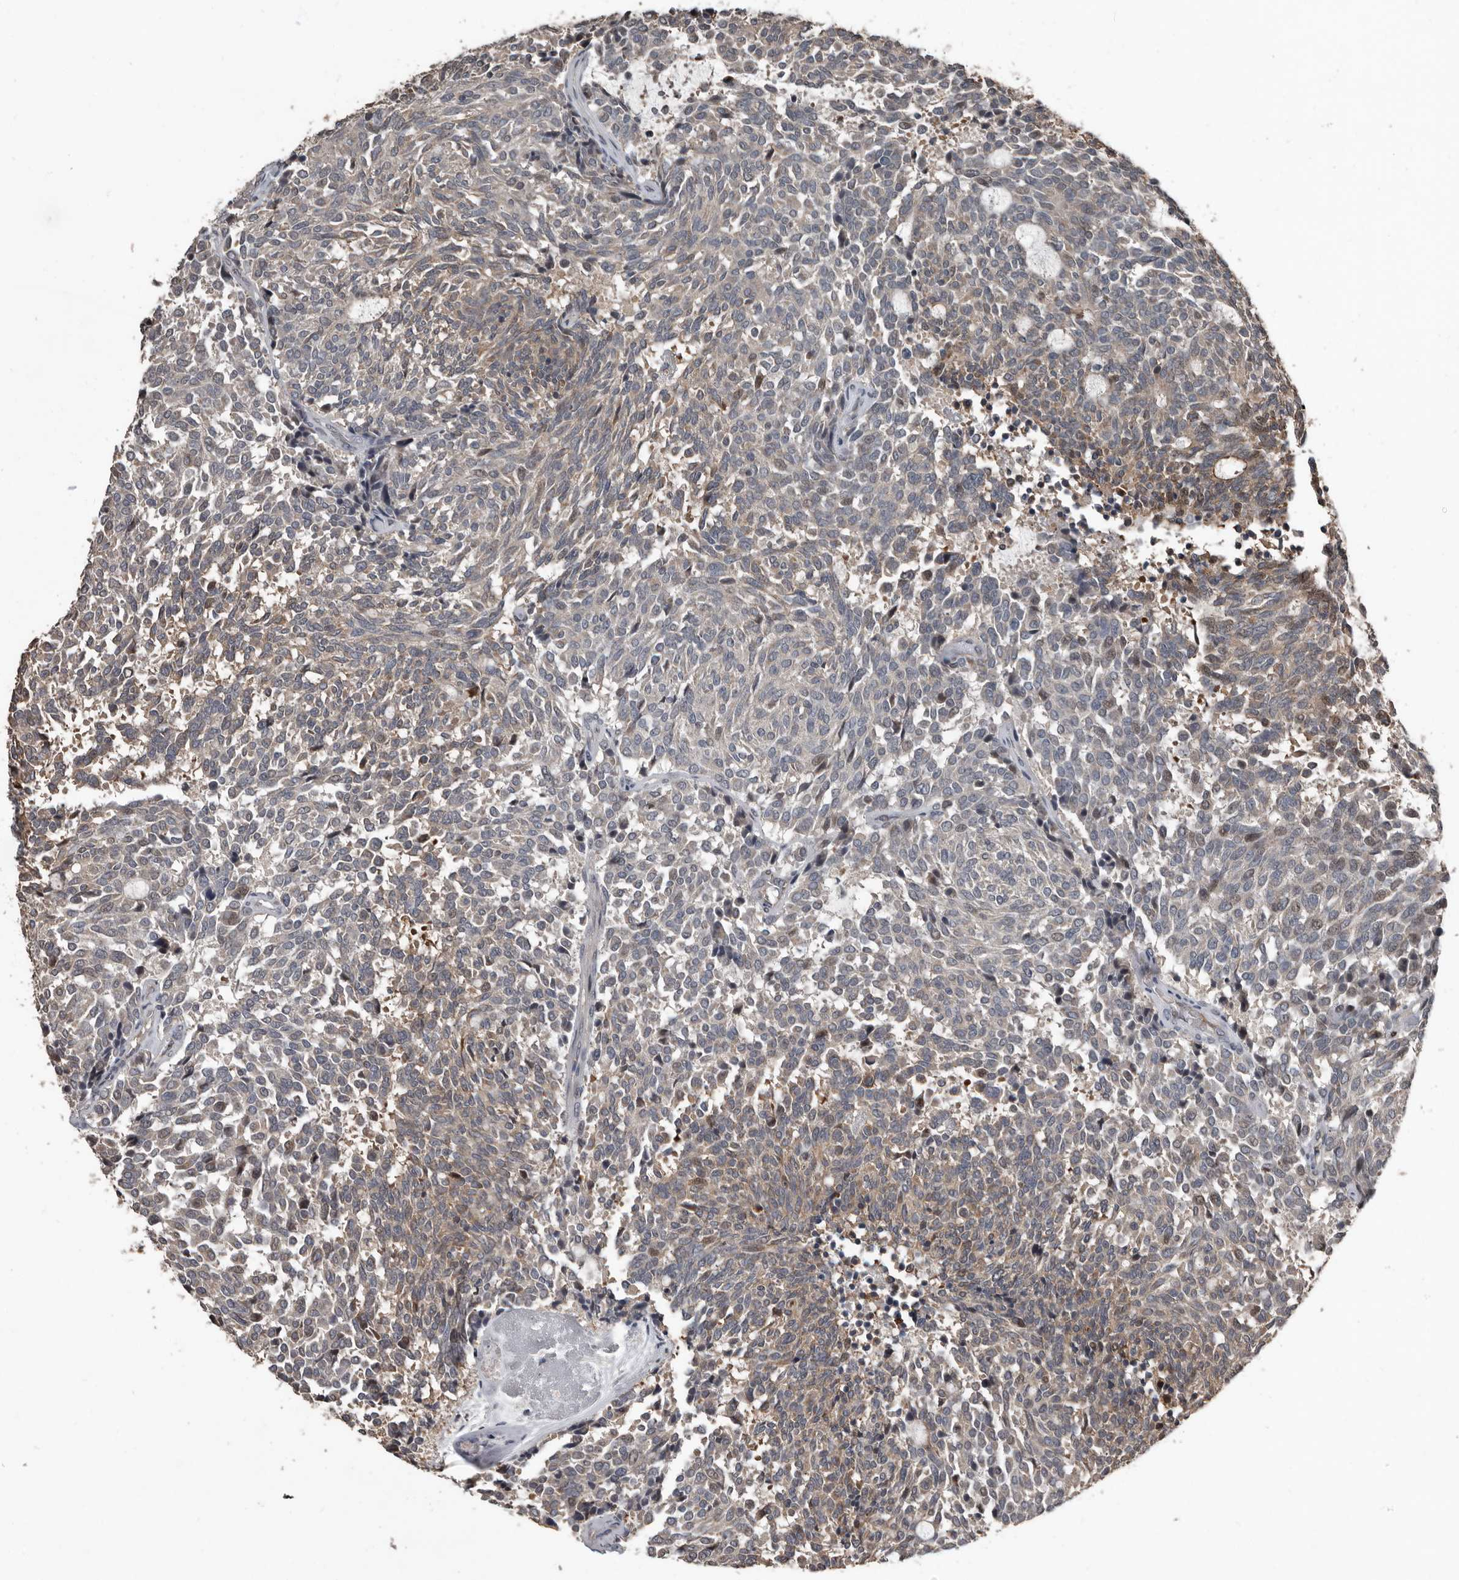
{"staining": {"intensity": "weak", "quantity": "25%-75%", "location": "cytoplasmic/membranous"}, "tissue": "carcinoid", "cell_type": "Tumor cells", "image_type": "cancer", "snomed": [{"axis": "morphology", "description": "Carcinoid, malignant, NOS"}, {"axis": "topography", "description": "Pancreas"}], "caption": "Immunohistochemistry (IHC) of human carcinoid (malignant) reveals low levels of weak cytoplasmic/membranous staining in approximately 25%-75% of tumor cells.", "gene": "FSBP", "patient": {"sex": "female", "age": 54}}